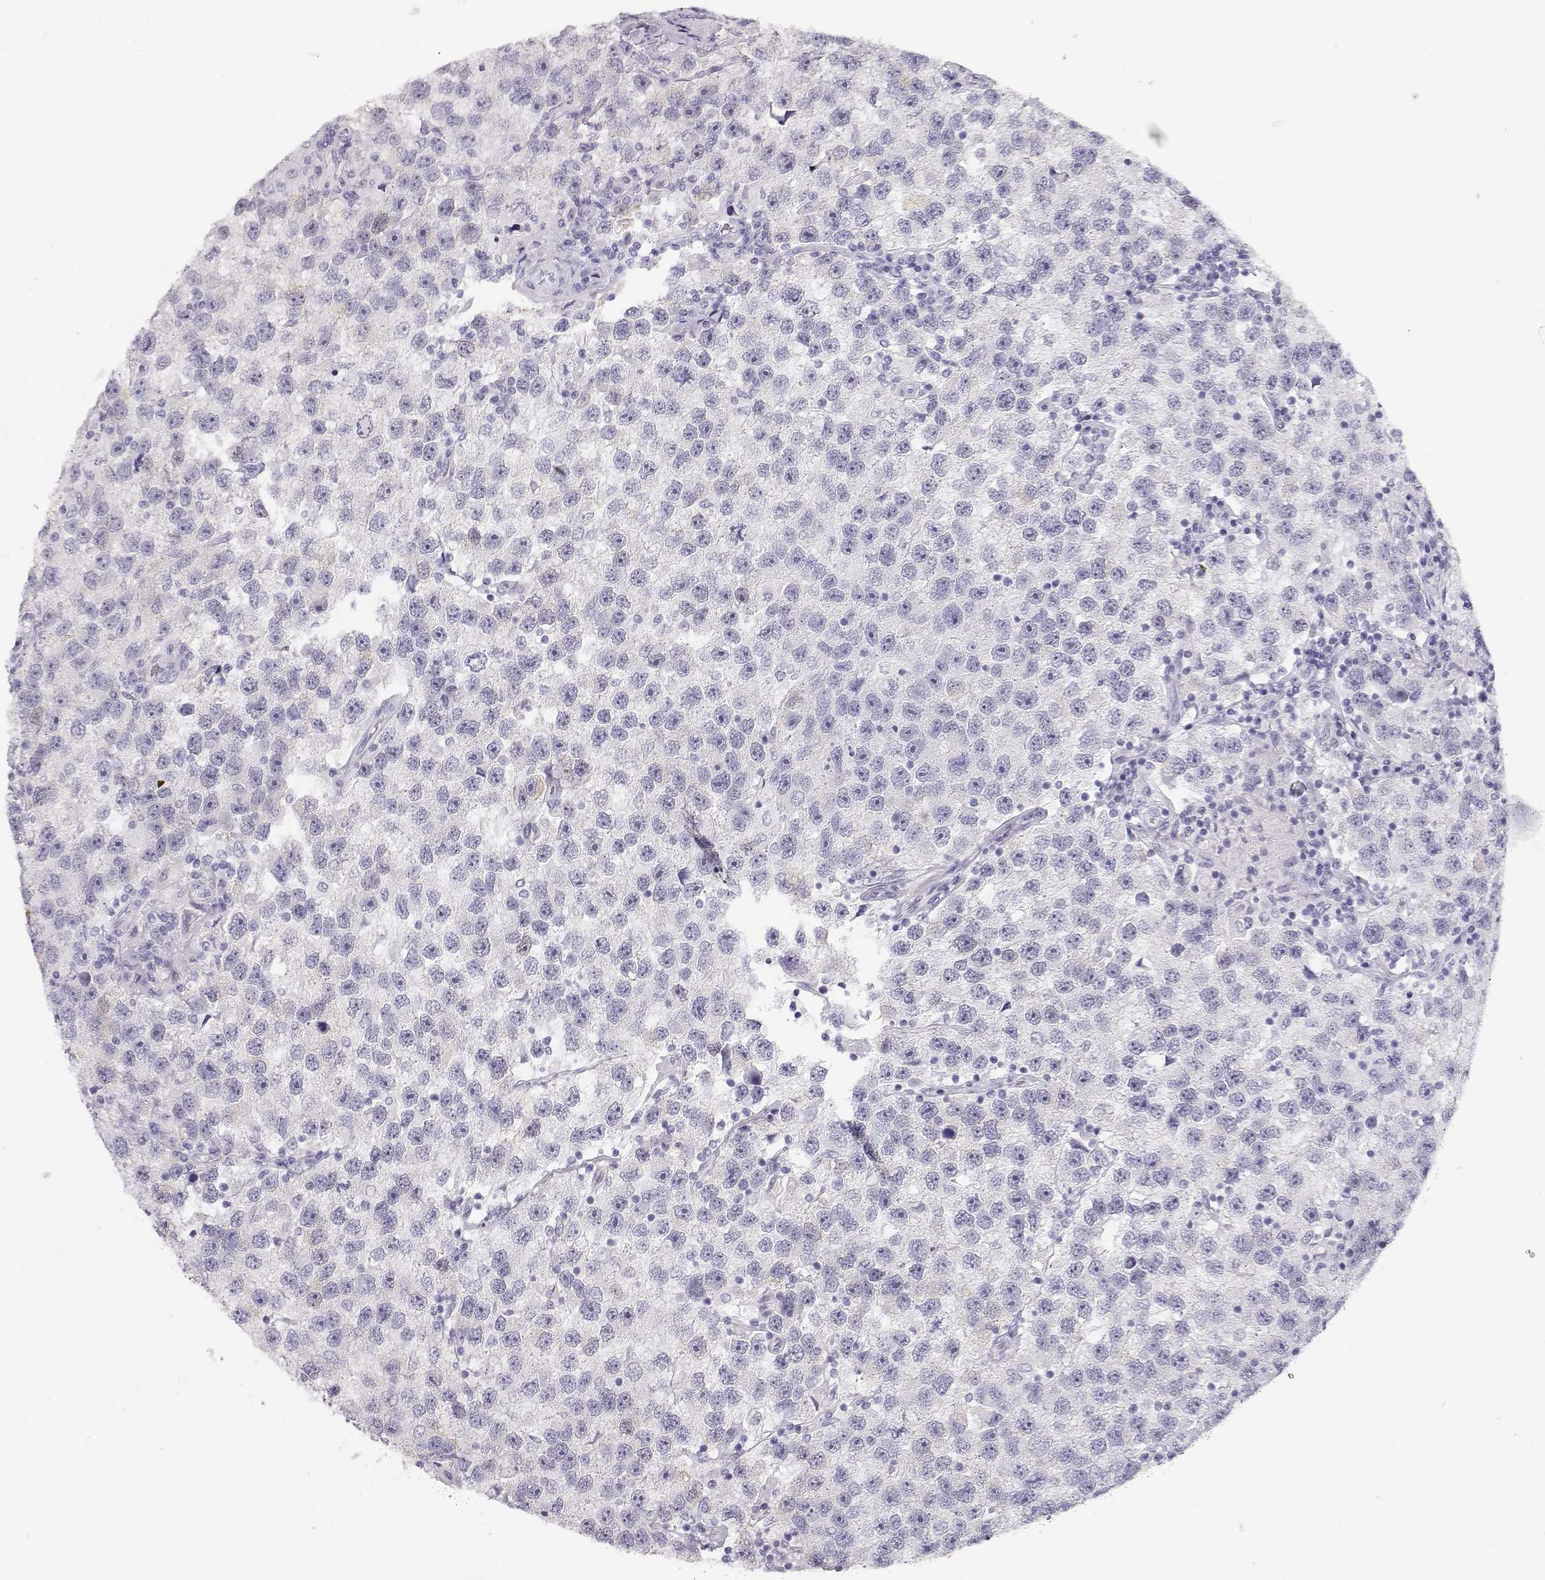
{"staining": {"intensity": "negative", "quantity": "none", "location": "none"}, "tissue": "testis cancer", "cell_type": "Tumor cells", "image_type": "cancer", "snomed": [{"axis": "morphology", "description": "Seminoma, NOS"}, {"axis": "topography", "description": "Testis"}], "caption": "High magnification brightfield microscopy of testis cancer stained with DAB (3,3'-diaminobenzidine) (brown) and counterstained with hematoxylin (blue): tumor cells show no significant positivity.", "gene": "MAGEC1", "patient": {"sex": "male", "age": 26}}